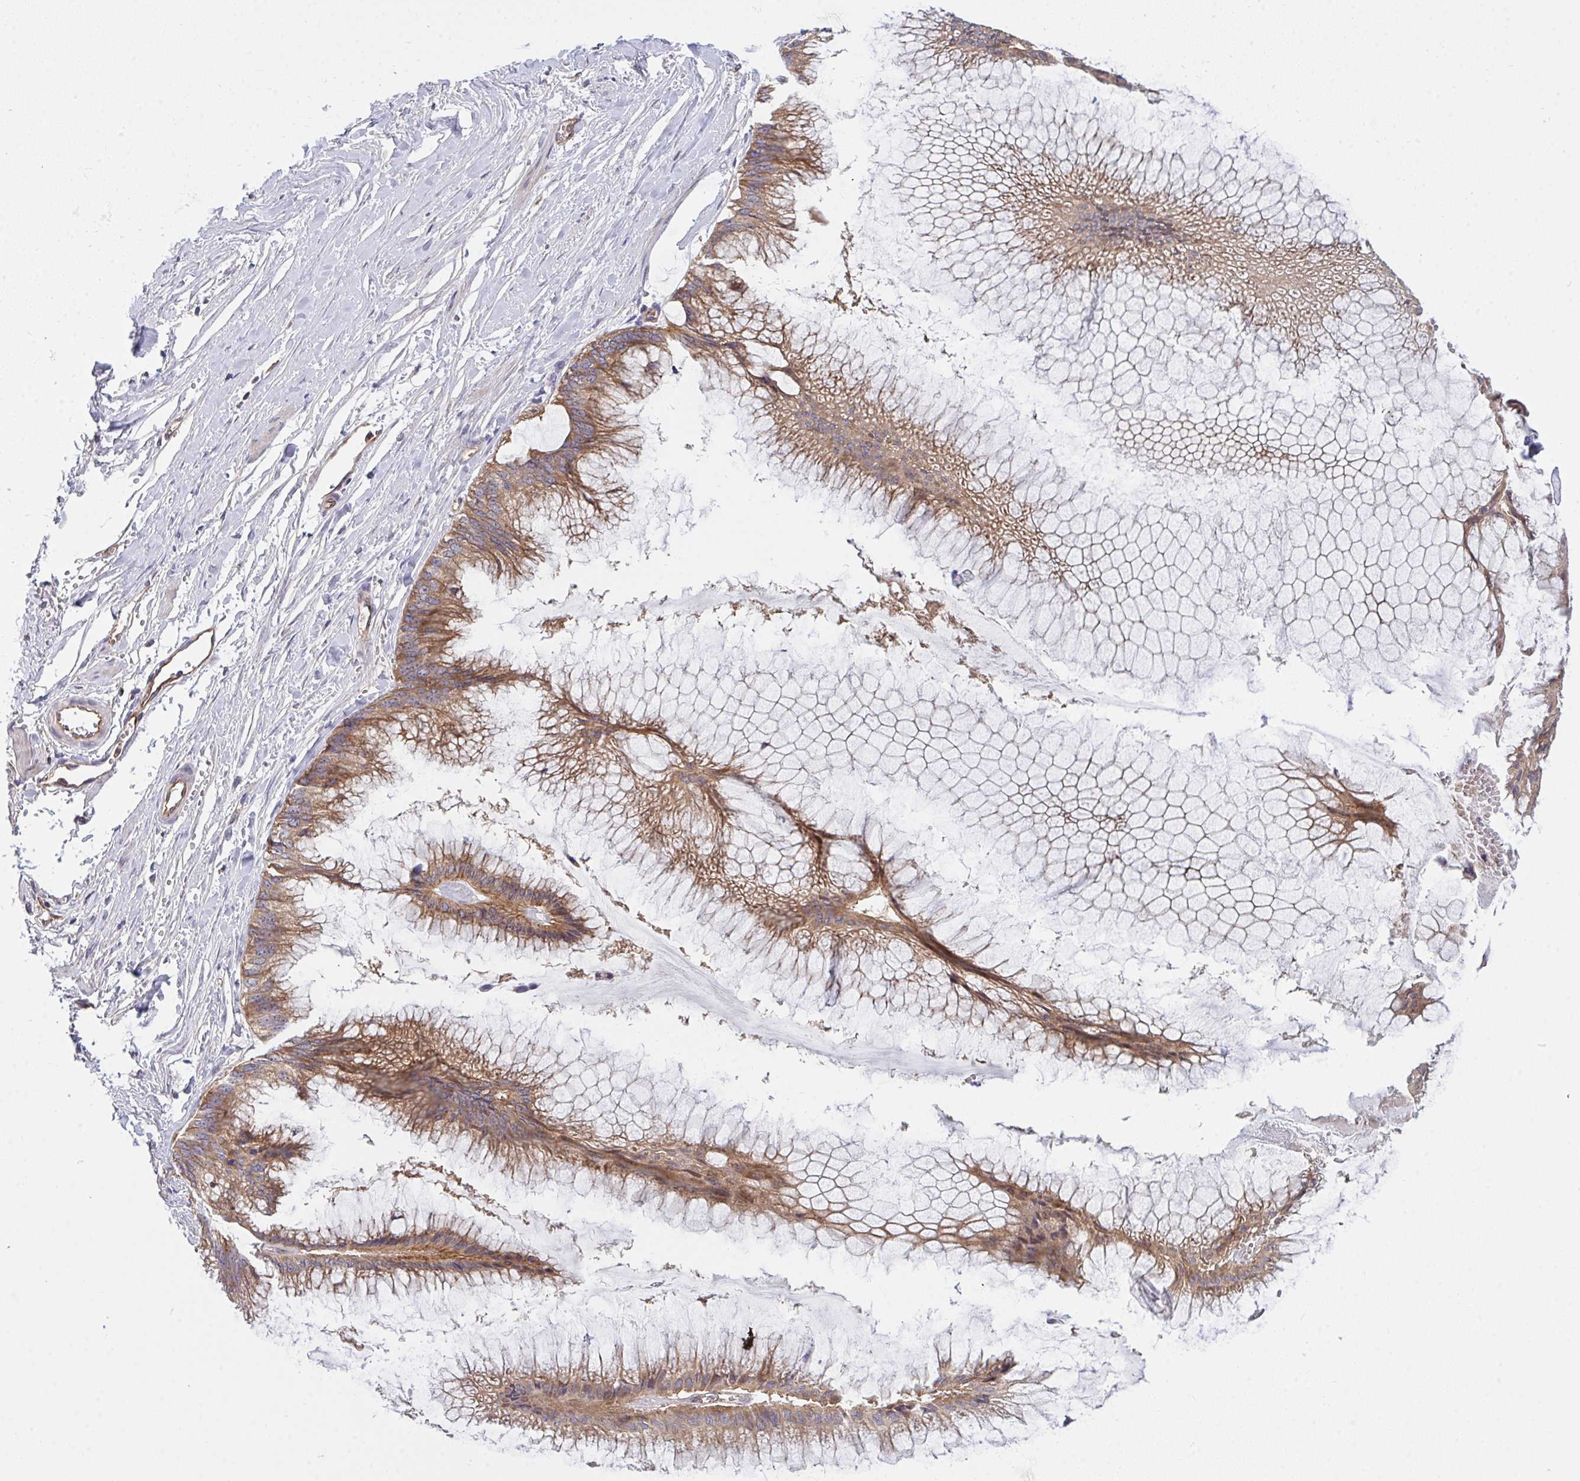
{"staining": {"intensity": "moderate", "quantity": ">75%", "location": "cytoplasmic/membranous"}, "tissue": "ovarian cancer", "cell_type": "Tumor cells", "image_type": "cancer", "snomed": [{"axis": "morphology", "description": "Cystadenocarcinoma, mucinous, NOS"}, {"axis": "topography", "description": "Ovary"}], "caption": "Immunohistochemical staining of mucinous cystadenocarcinoma (ovarian) displays medium levels of moderate cytoplasmic/membranous protein positivity in about >75% of tumor cells.", "gene": "C4orf36", "patient": {"sex": "female", "age": 44}}